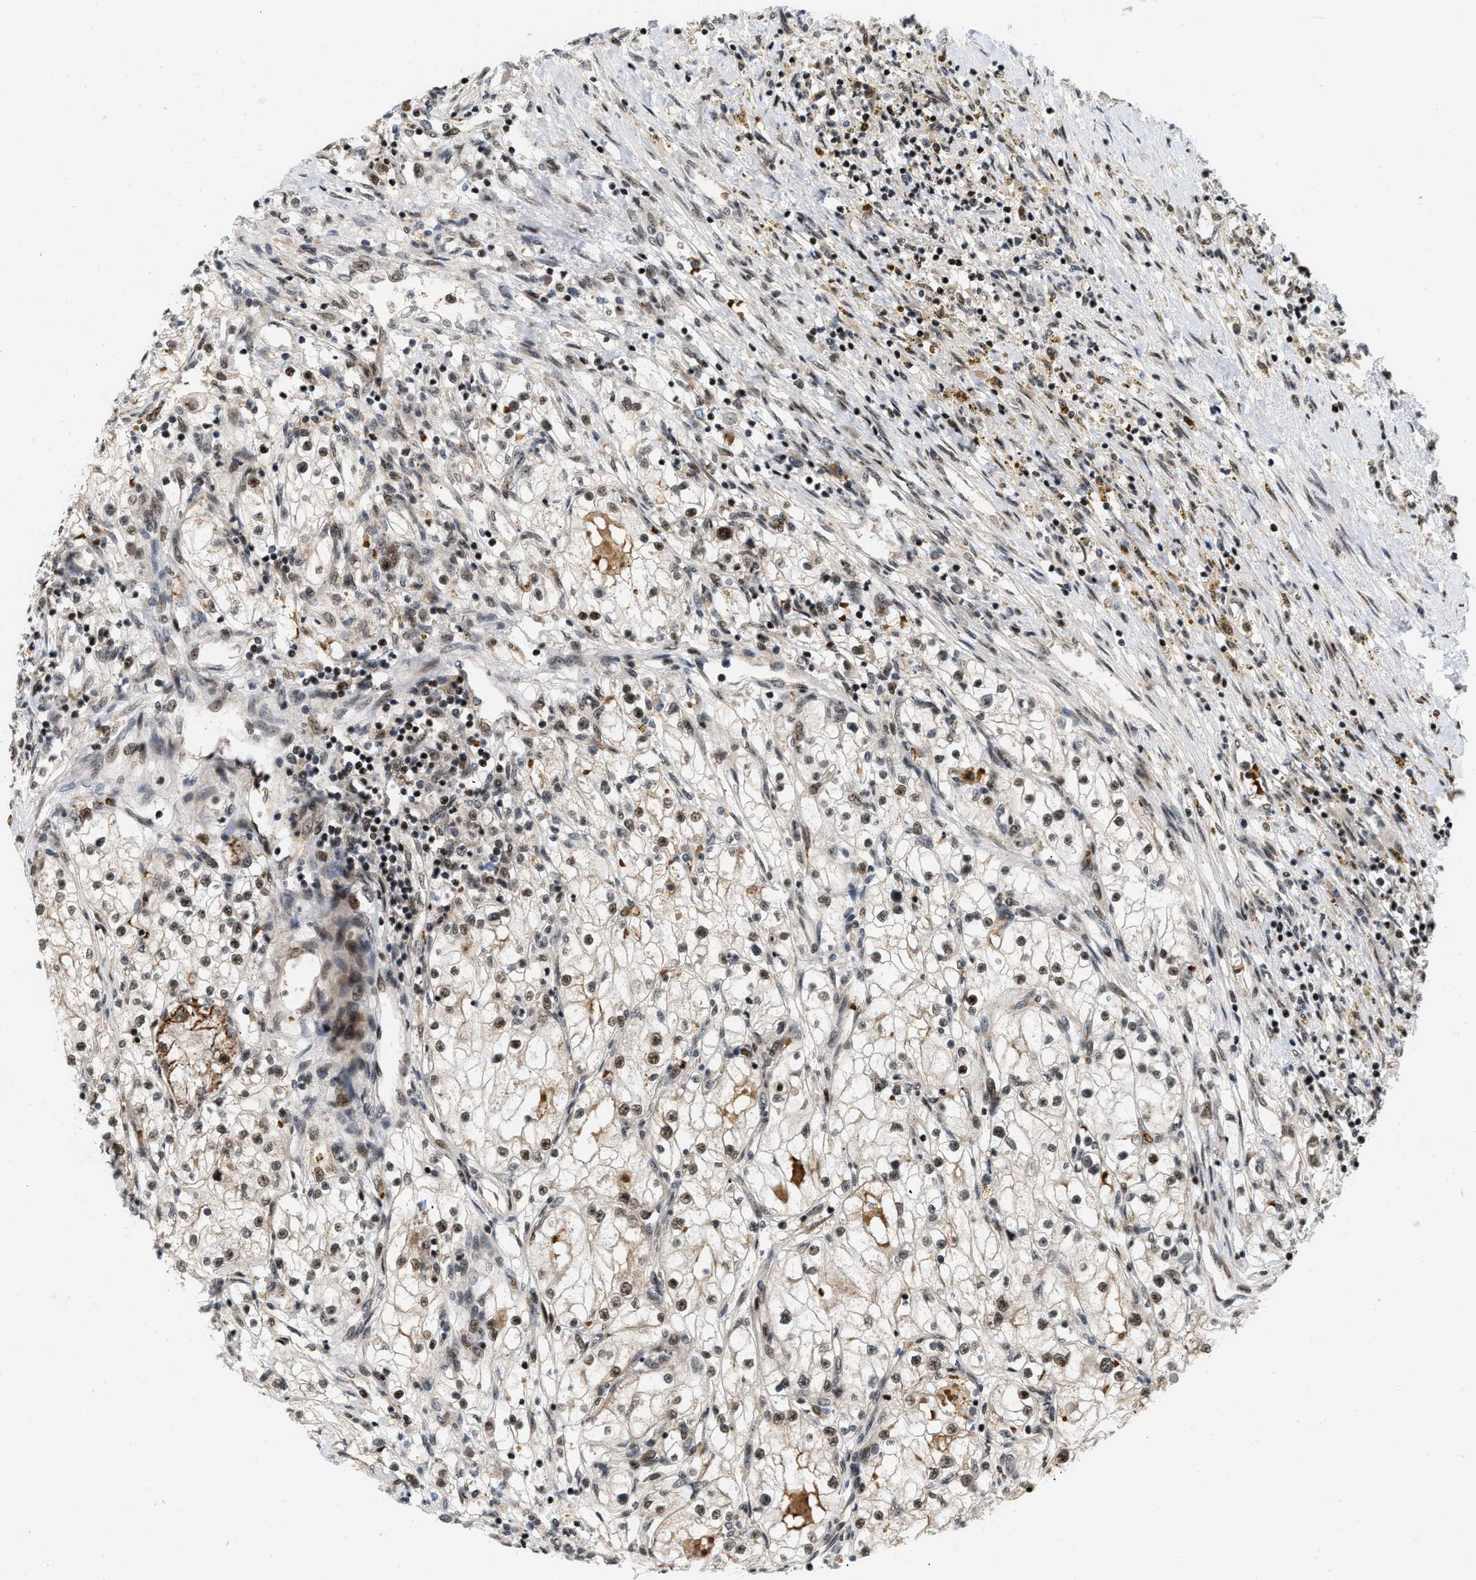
{"staining": {"intensity": "moderate", "quantity": ">75%", "location": "nuclear"}, "tissue": "renal cancer", "cell_type": "Tumor cells", "image_type": "cancer", "snomed": [{"axis": "morphology", "description": "Adenocarcinoma, NOS"}, {"axis": "topography", "description": "Kidney"}], "caption": "Brown immunohistochemical staining in adenocarcinoma (renal) exhibits moderate nuclear staining in about >75% of tumor cells. The staining was performed using DAB (3,3'-diaminobenzidine) to visualize the protein expression in brown, while the nuclei were stained in blue with hematoxylin (Magnification: 20x).", "gene": "ANKRD11", "patient": {"sex": "male", "age": 68}}